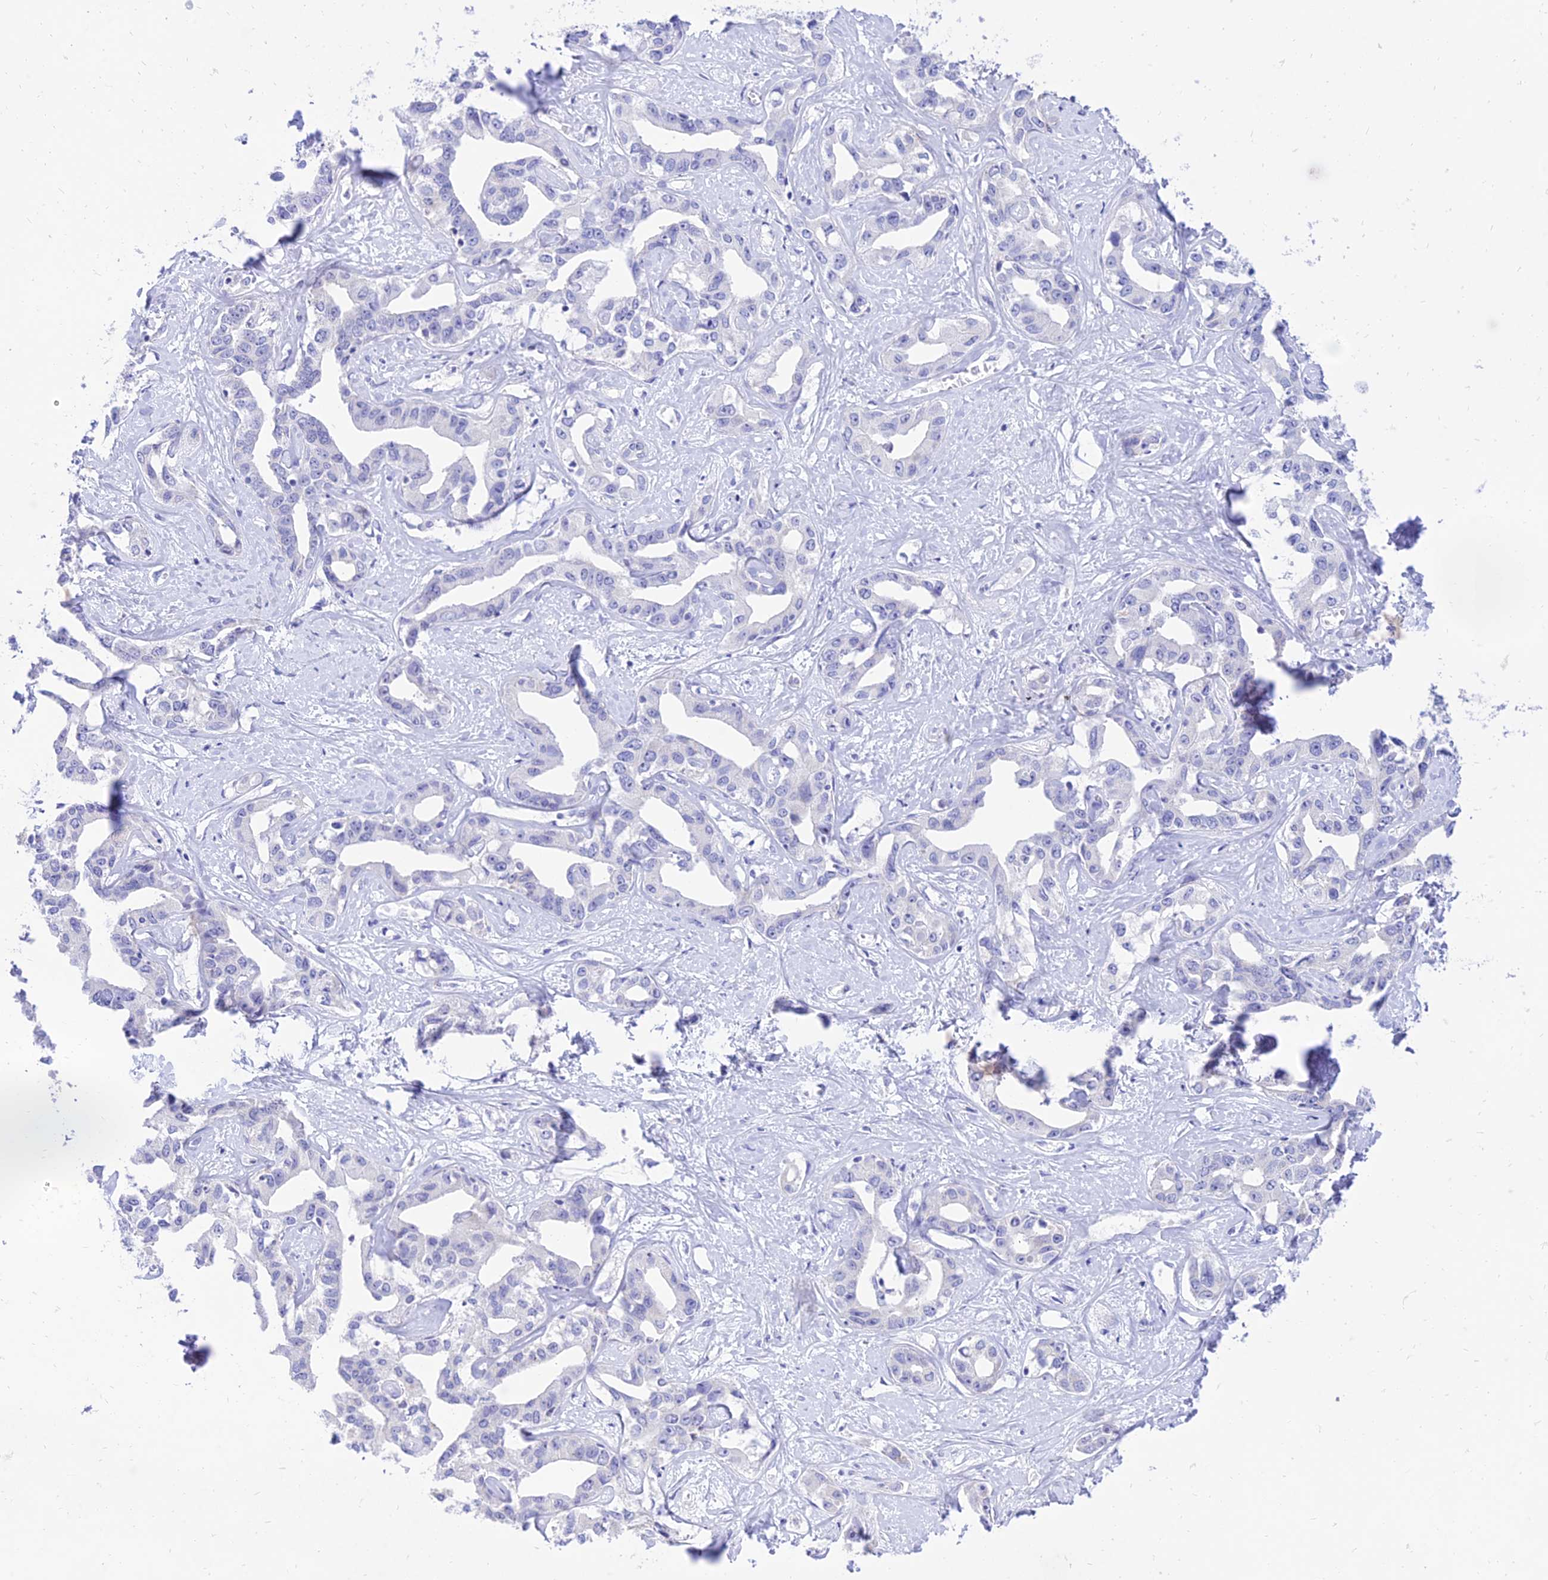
{"staining": {"intensity": "negative", "quantity": "none", "location": "none"}, "tissue": "liver cancer", "cell_type": "Tumor cells", "image_type": "cancer", "snomed": [{"axis": "morphology", "description": "Cholangiocarcinoma"}, {"axis": "topography", "description": "Liver"}], "caption": "IHC of human liver cholangiocarcinoma exhibits no positivity in tumor cells.", "gene": "PKN3", "patient": {"sex": "male", "age": 59}}